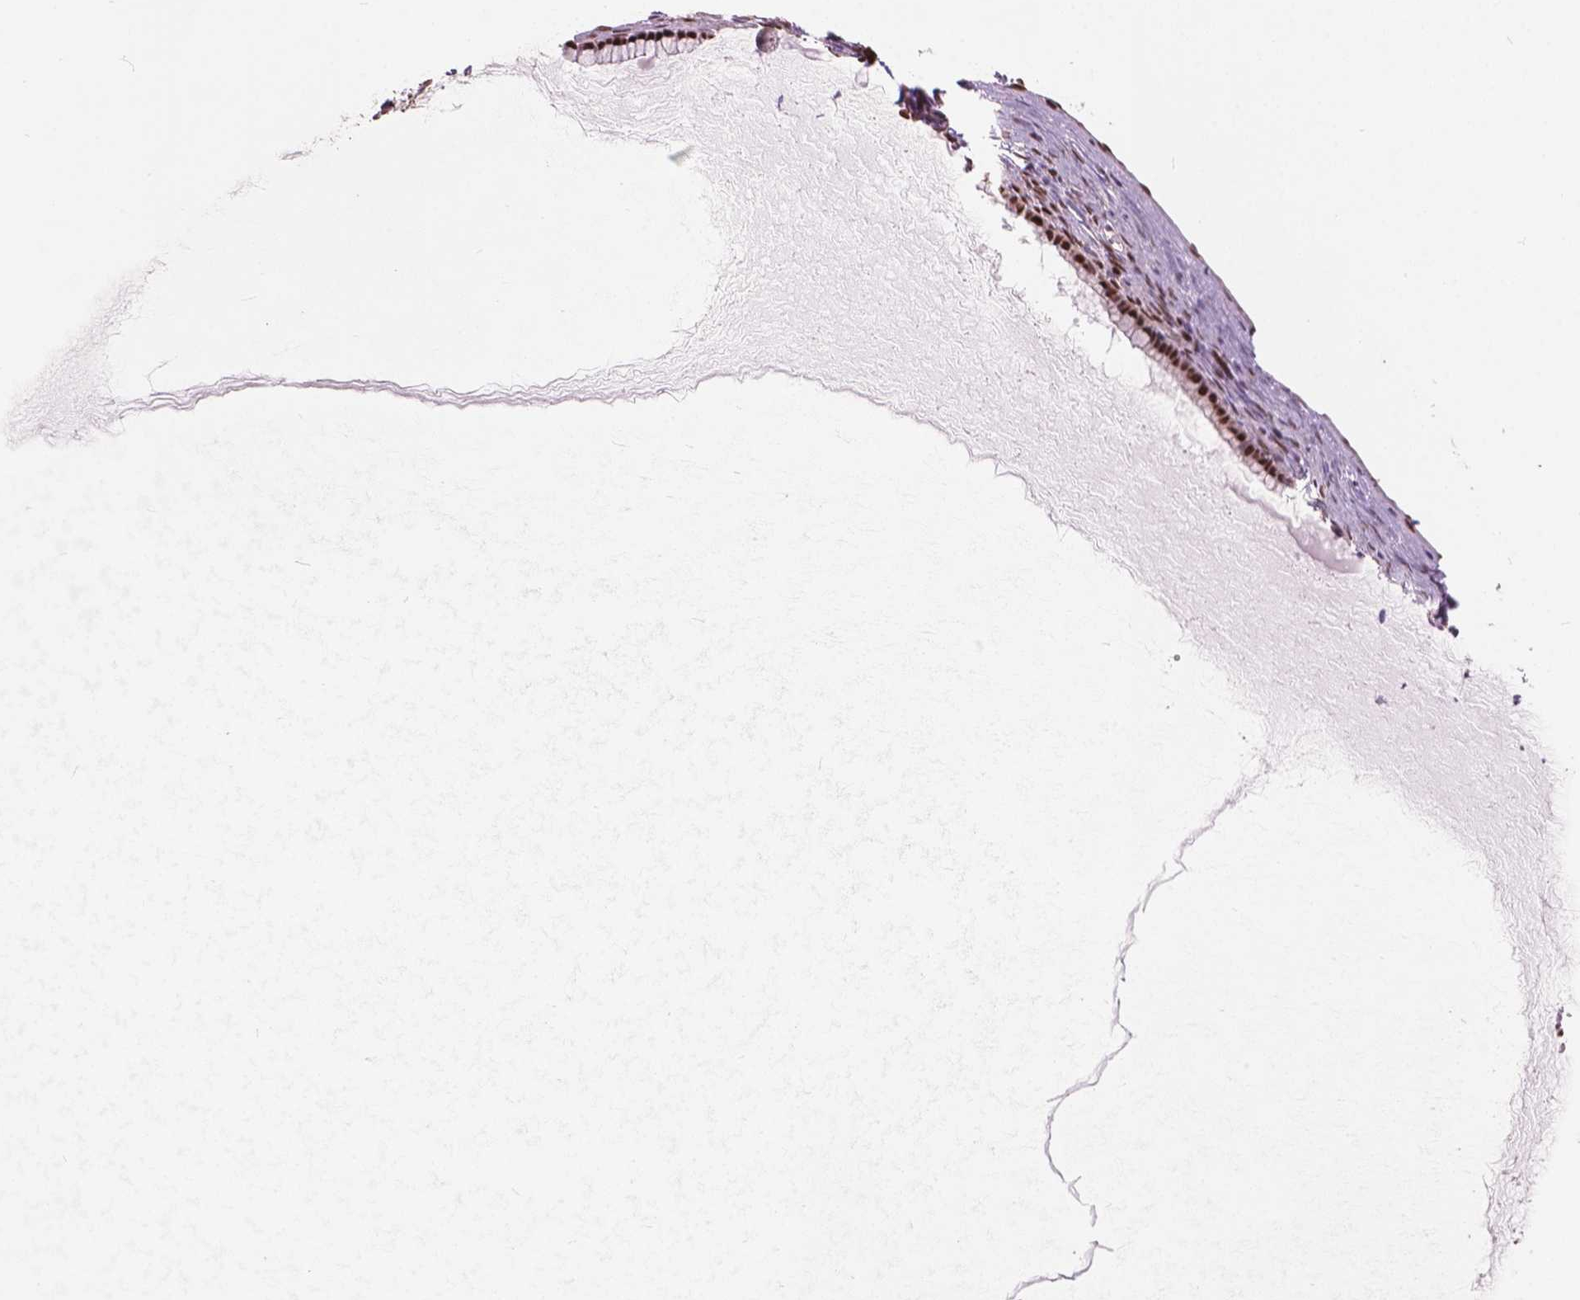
{"staining": {"intensity": "strong", "quantity": ">75%", "location": "nuclear"}, "tissue": "ovarian cancer", "cell_type": "Tumor cells", "image_type": "cancer", "snomed": [{"axis": "morphology", "description": "Cystadenocarcinoma, mucinous, NOS"}, {"axis": "topography", "description": "Ovary"}], "caption": "Immunohistochemistry (IHC) histopathology image of human ovarian cancer stained for a protein (brown), which shows high levels of strong nuclear positivity in about >75% of tumor cells.", "gene": "ANP32B", "patient": {"sex": "female", "age": 41}}